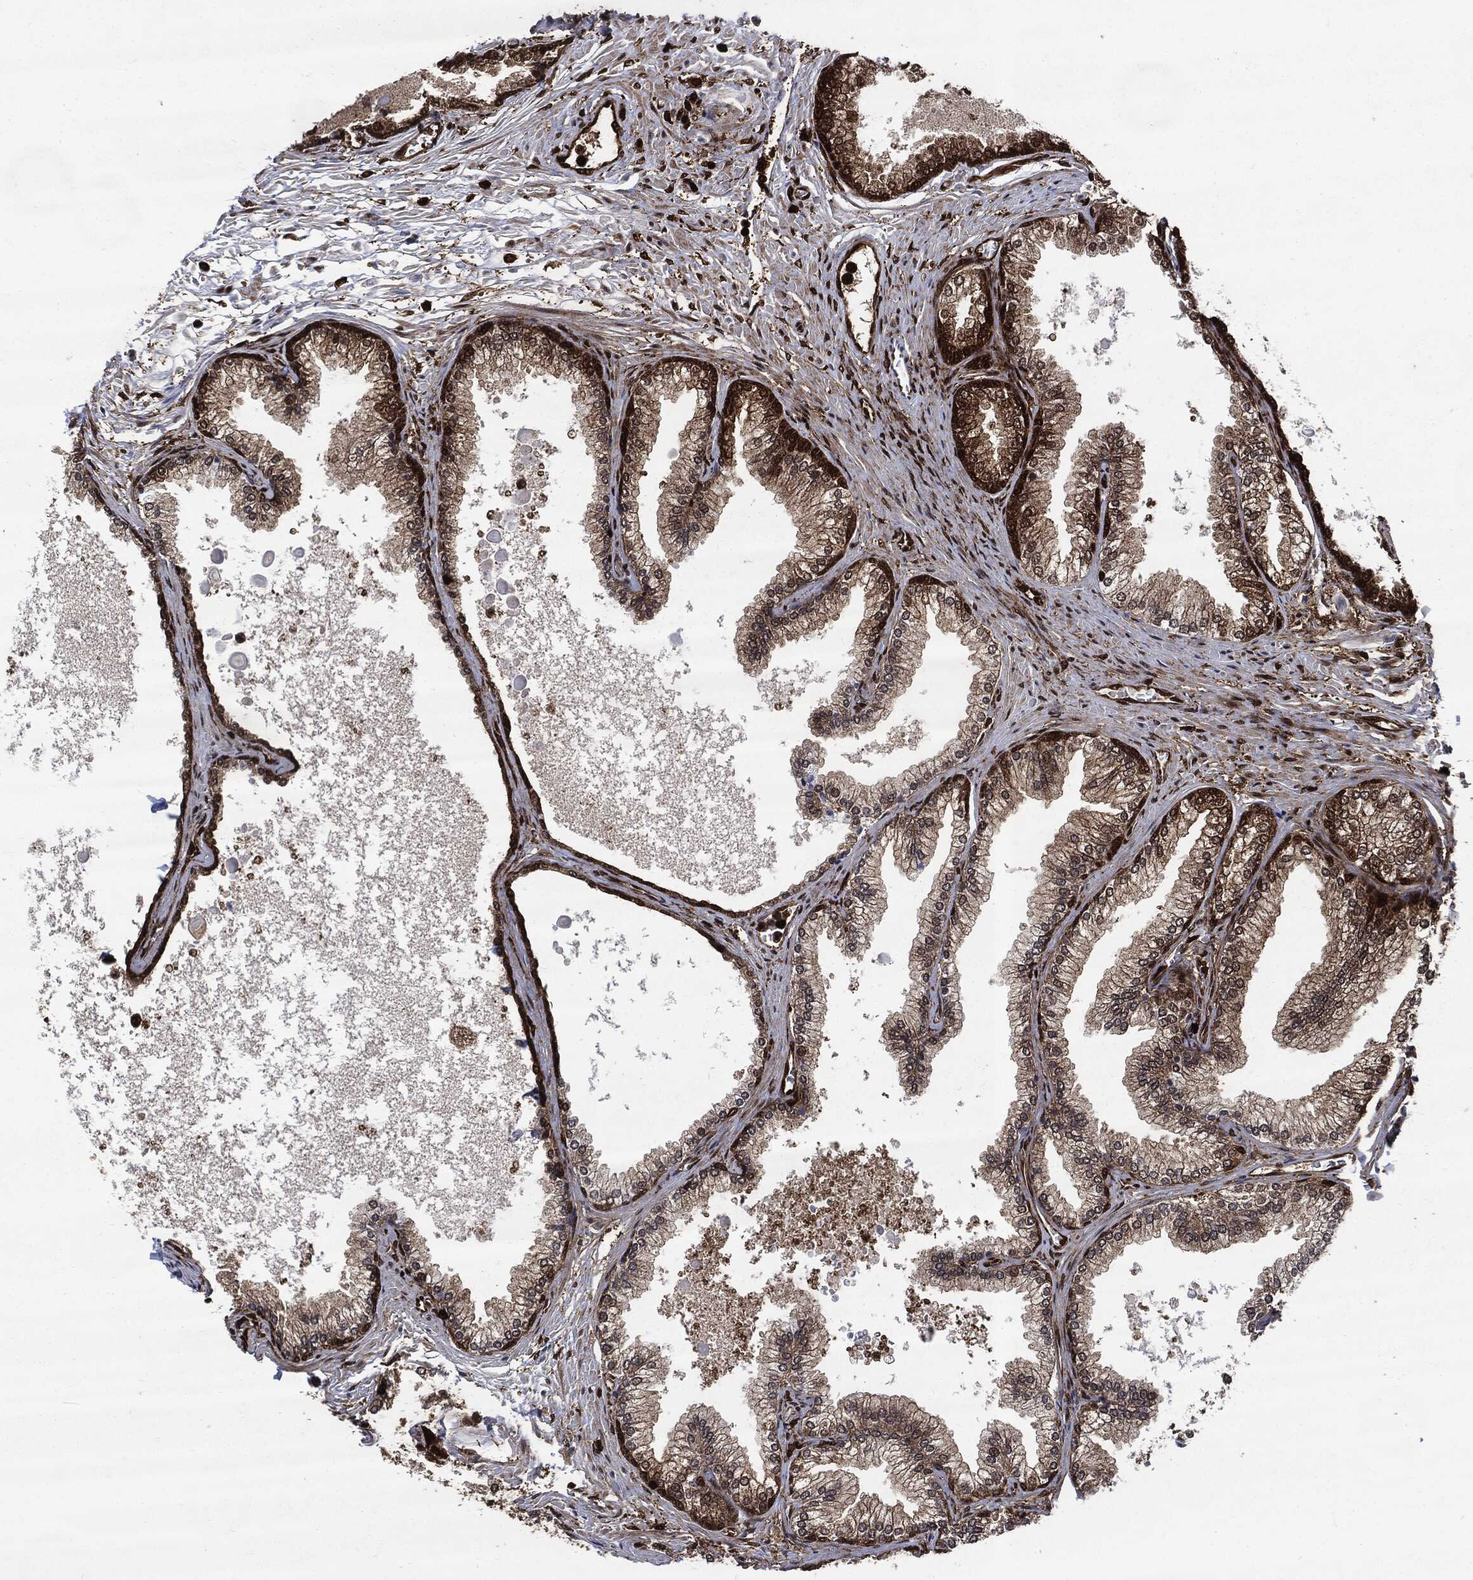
{"staining": {"intensity": "strong", "quantity": "25%-75%", "location": "cytoplasmic/membranous"}, "tissue": "prostate", "cell_type": "Glandular cells", "image_type": "normal", "snomed": [{"axis": "morphology", "description": "Normal tissue, NOS"}, {"axis": "topography", "description": "Prostate"}], "caption": "Human prostate stained with a brown dye demonstrates strong cytoplasmic/membranous positive positivity in approximately 25%-75% of glandular cells.", "gene": "YWHAB", "patient": {"sex": "male", "age": 72}}